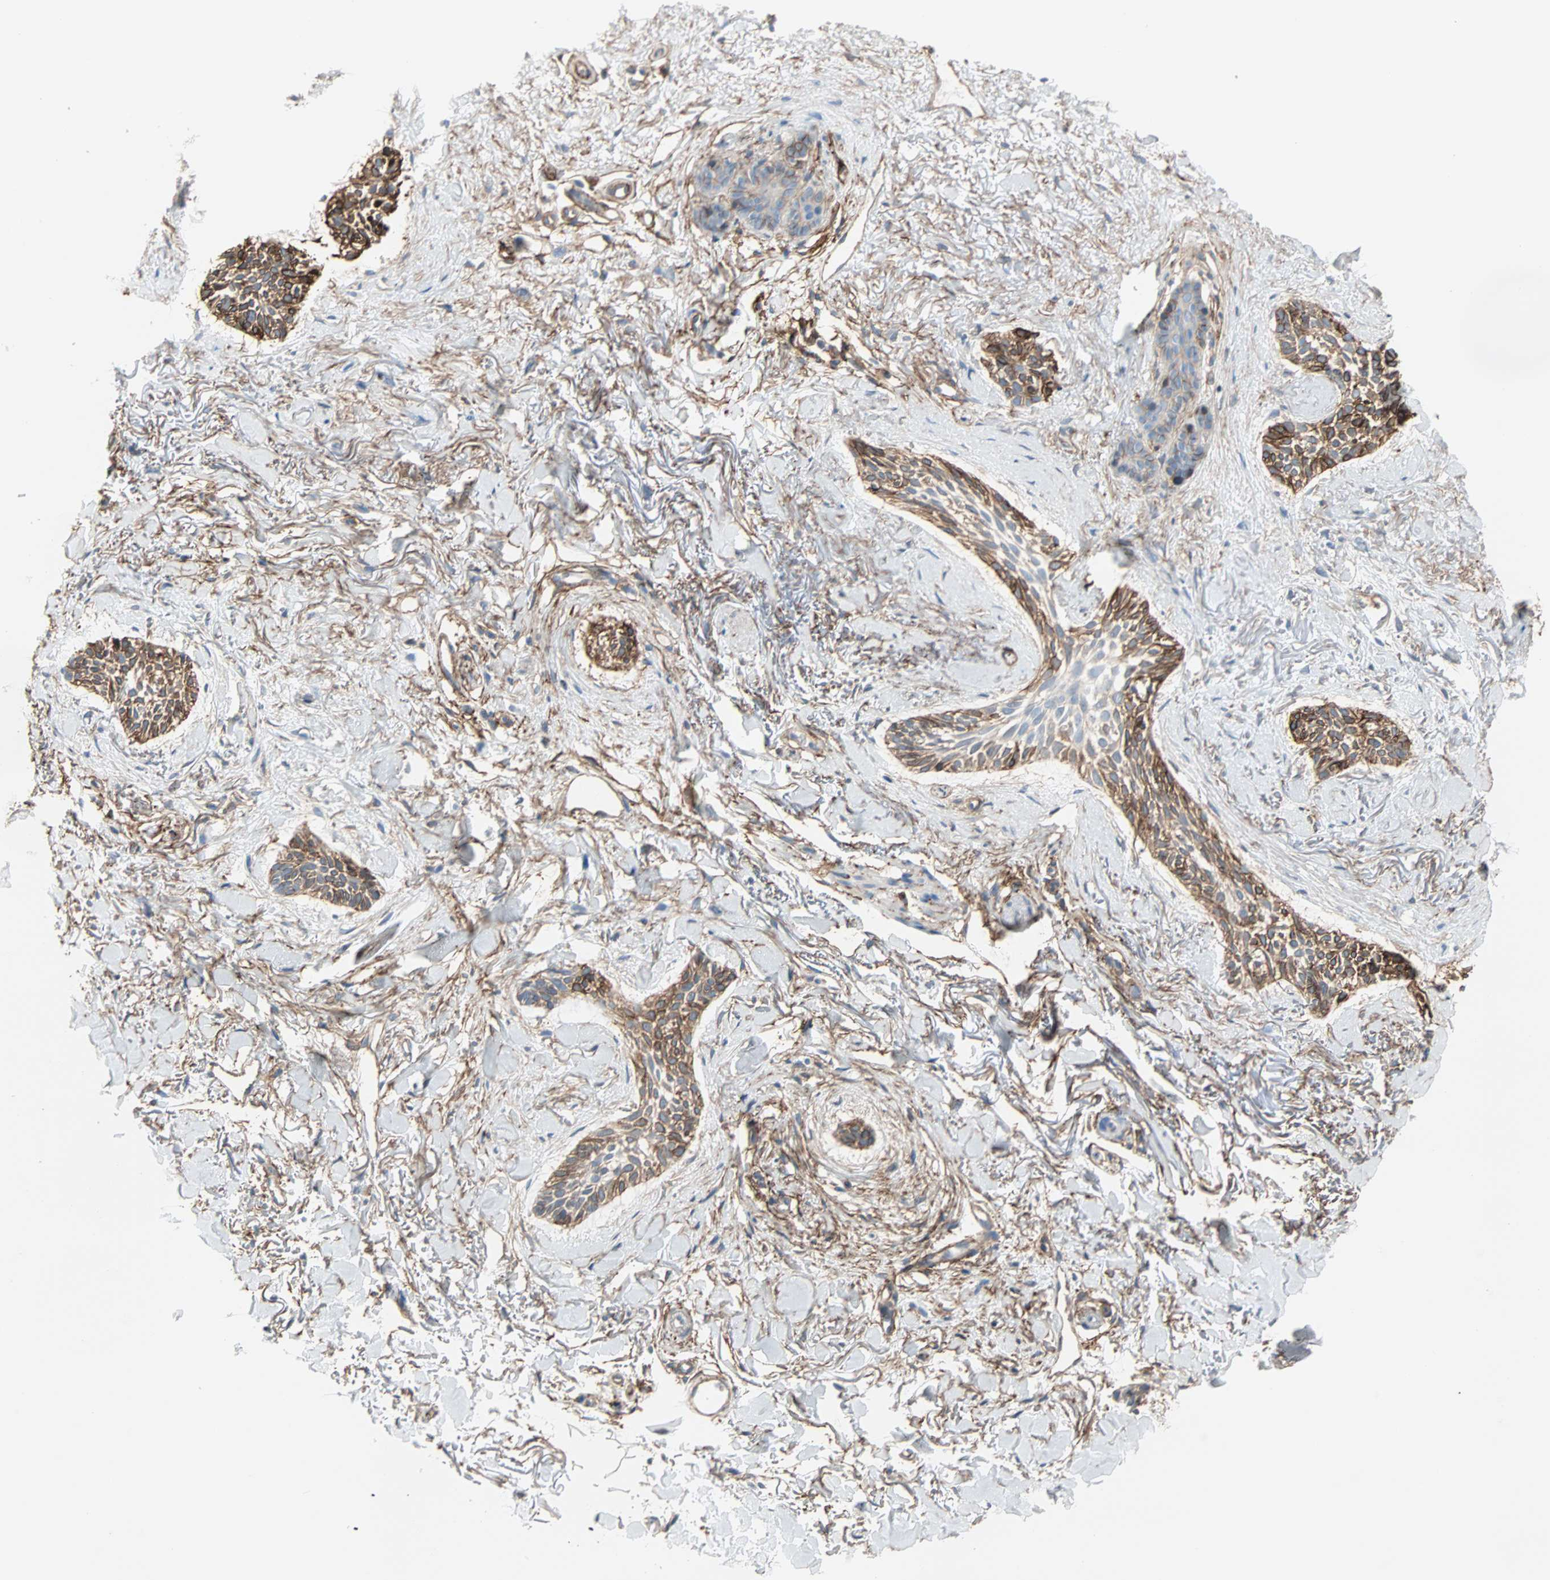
{"staining": {"intensity": "strong", "quantity": ">75%", "location": "cytoplasmic/membranous"}, "tissue": "skin cancer", "cell_type": "Tumor cells", "image_type": "cancer", "snomed": [{"axis": "morphology", "description": "Normal tissue, NOS"}, {"axis": "morphology", "description": "Basal cell carcinoma"}, {"axis": "topography", "description": "Skin"}], "caption": "DAB (3,3'-diaminobenzidine) immunohistochemical staining of human basal cell carcinoma (skin) exhibits strong cytoplasmic/membranous protein positivity in about >75% of tumor cells.", "gene": "EPB41L2", "patient": {"sex": "female", "age": 84}}